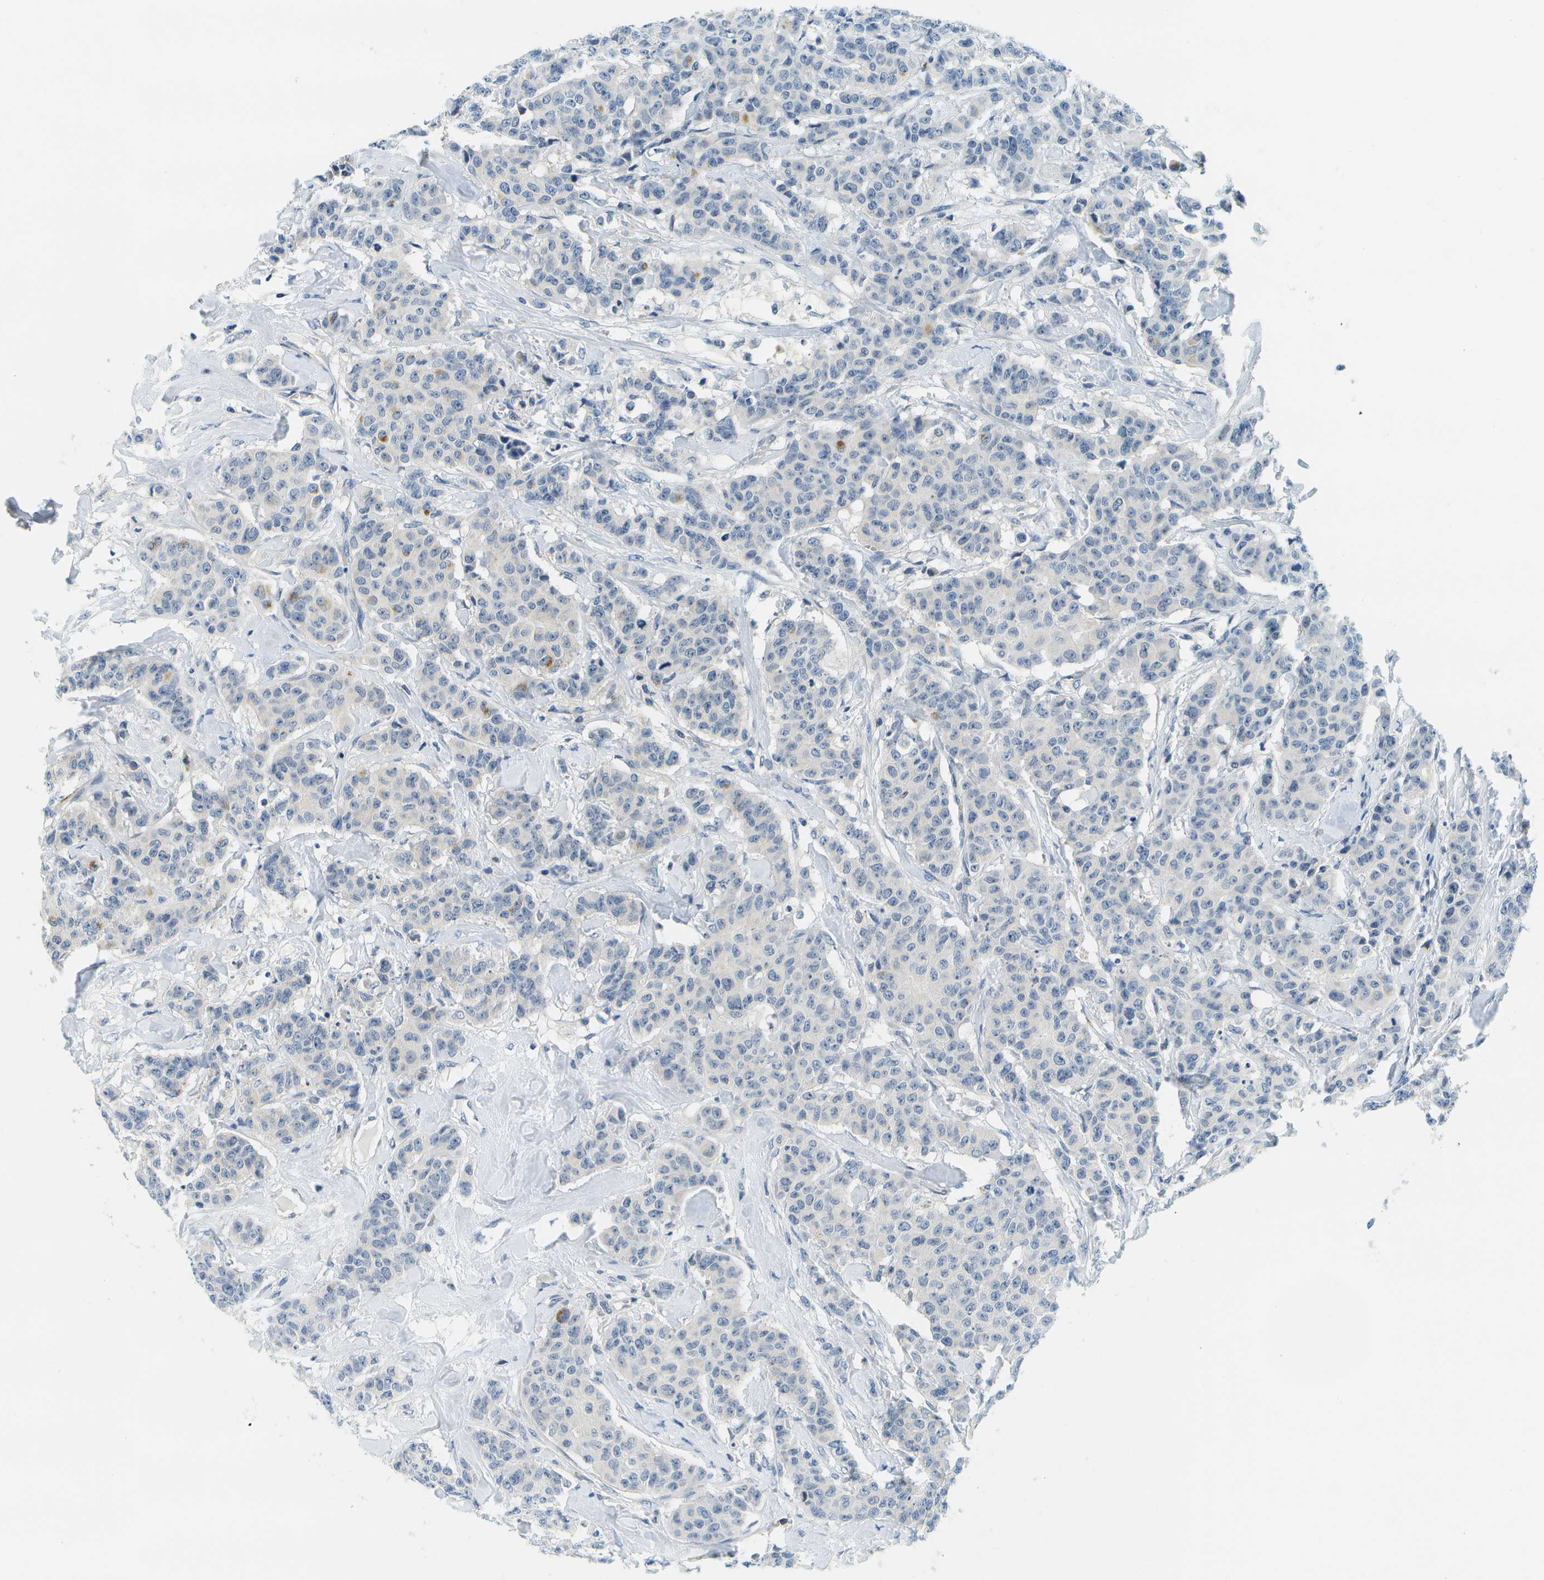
{"staining": {"intensity": "negative", "quantity": "none", "location": "none"}, "tissue": "breast cancer", "cell_type": "Tumor cells", "image_type": "cancer", "snomed": [{"axis": "morphology", "description": "Normal tissue, NOS"}, {"axis": "morphology", "description": "Duct carcinoma"}, {"axis": "topography", "description": "Breast"}], "caption": "Breast invasive ductal carcinoma stained for a protein using IHC displays no positivity tumor cells.", "gene": "RASGRP2", "patient": {"sex": "female", "age": 40}}